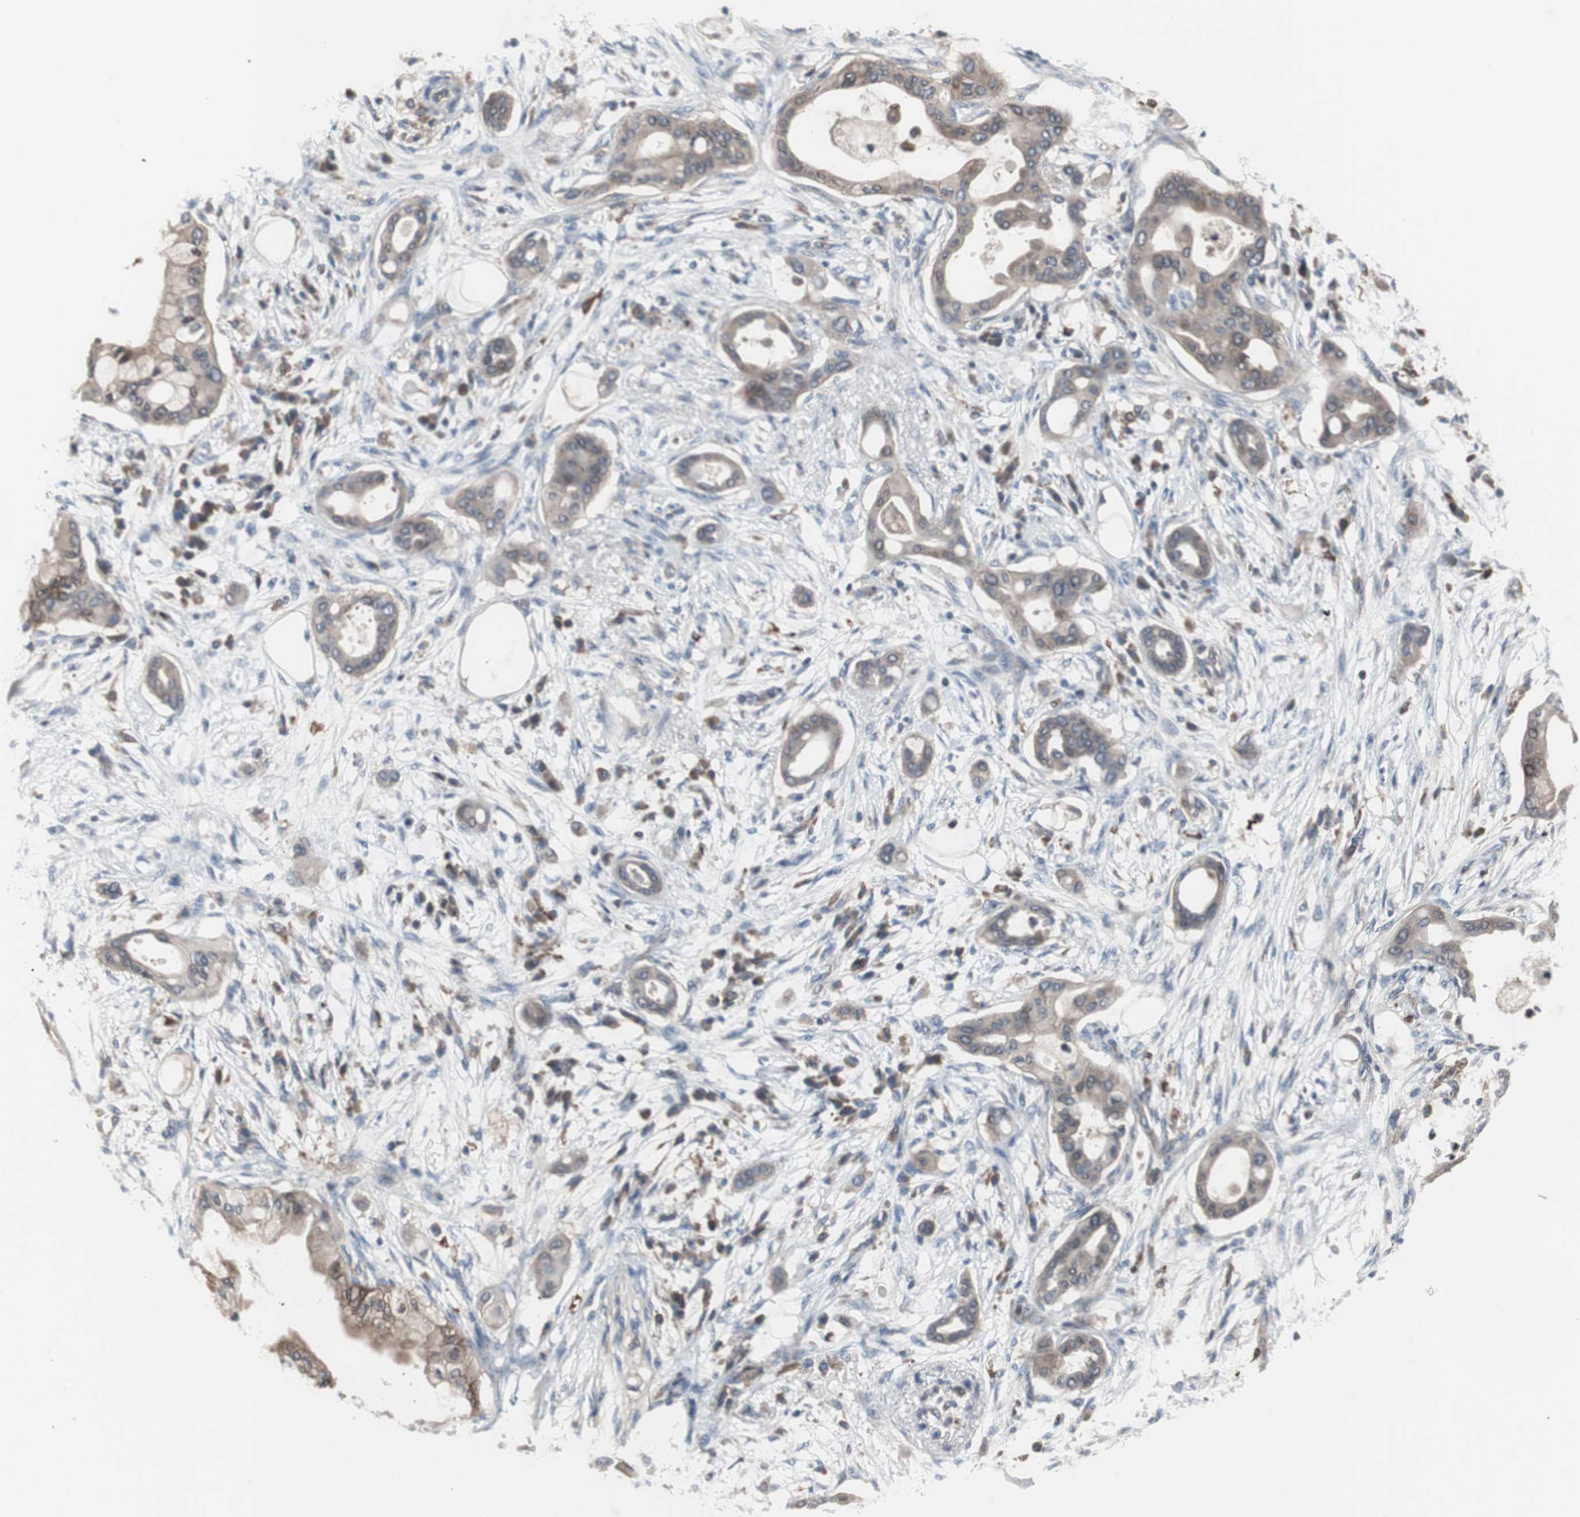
{"staining": {"intensity": "weak", "quantity": ">75%", "location": "cytoplasmic/membranous"}, "tissue": "pancreatic cancer", "cell_type": "Tumor cells", "image_type": "cancer", "snomed": [{"axis": "morphology", "description": "Adenocarcinoma, NOS"}, {"axis": "morphology", "description": "Adenocarcinoma, metastatic, NOS"}, {"axis": "topography", "description": "Lymph node"}, {"axis": "topography", "description": "Pancreas"}, {"axis": "topography", "description": "Duodenum"}], "caption": "Human pancreatic cancer (adenocarcinoma) stained for a protein (brown) displays weak cytoplasmic/membranous positive staining in approximately >75% of tumor cells.", "gene": "PAK1", "patient": {"sex": "female", "age": 64}}